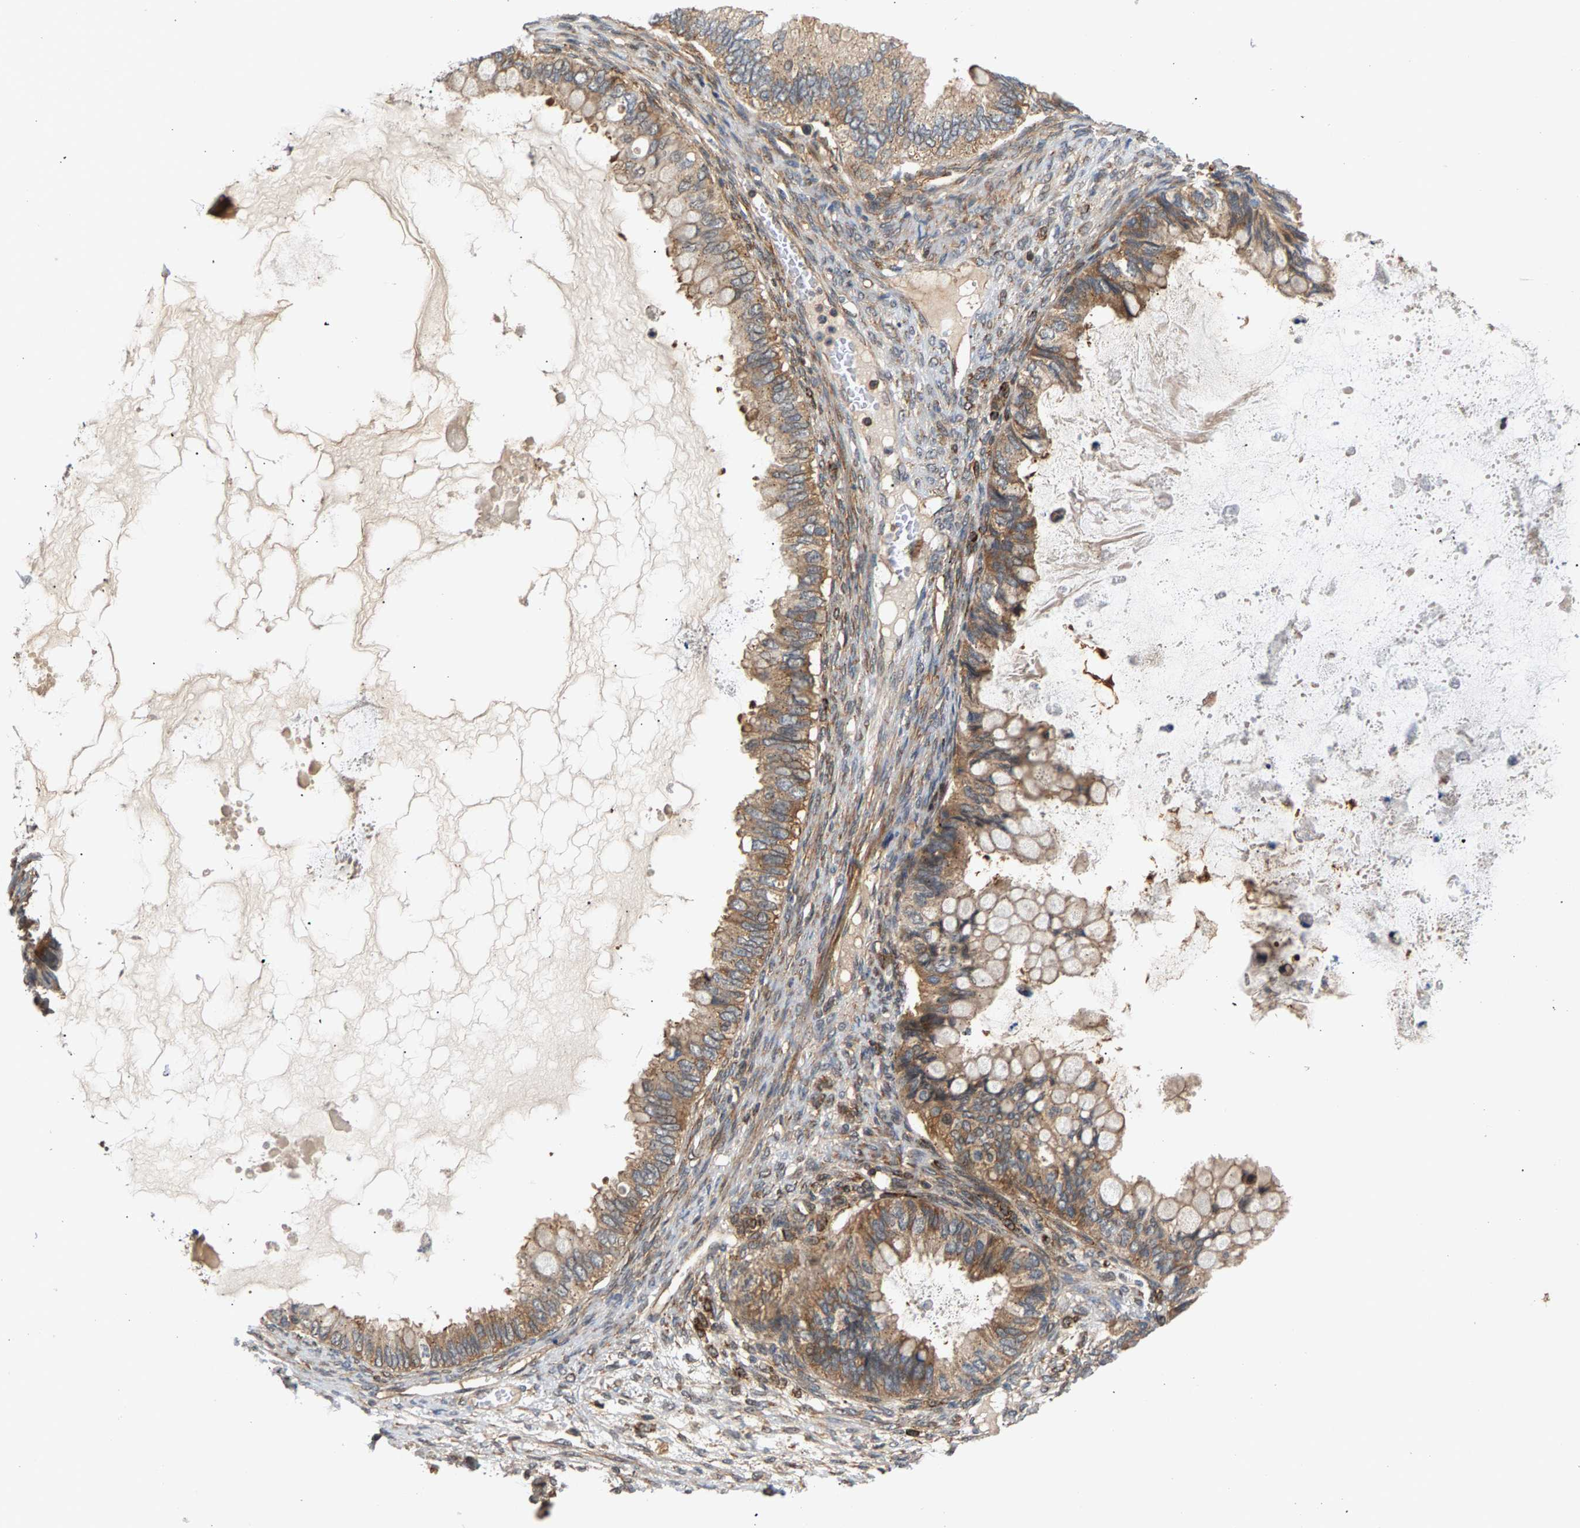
{"staining": {"intensity": "moderate", "quantity": ">75%", "location": "cytoplasmic/membranous"}, "tissue": "ovarian cancer", "cell_type": "Tumor cells", "image_type": "cancer", "snomed": [{"axis": "morphology", "description": "Cystadenocarcinoma, mucinous, NOS"}, {"axis": "topography", "description": "Ovary"}], "caption": "Ovarian cancer (mucinous cystadenocarcinoma) was stained to show a protein in brown. There is medium levels of moderate cytoplasmic/membranous positivity in about >75% of tumor cells.", "gene": "MAP2K5", "patient": {"sex": "female", "age": 80}}